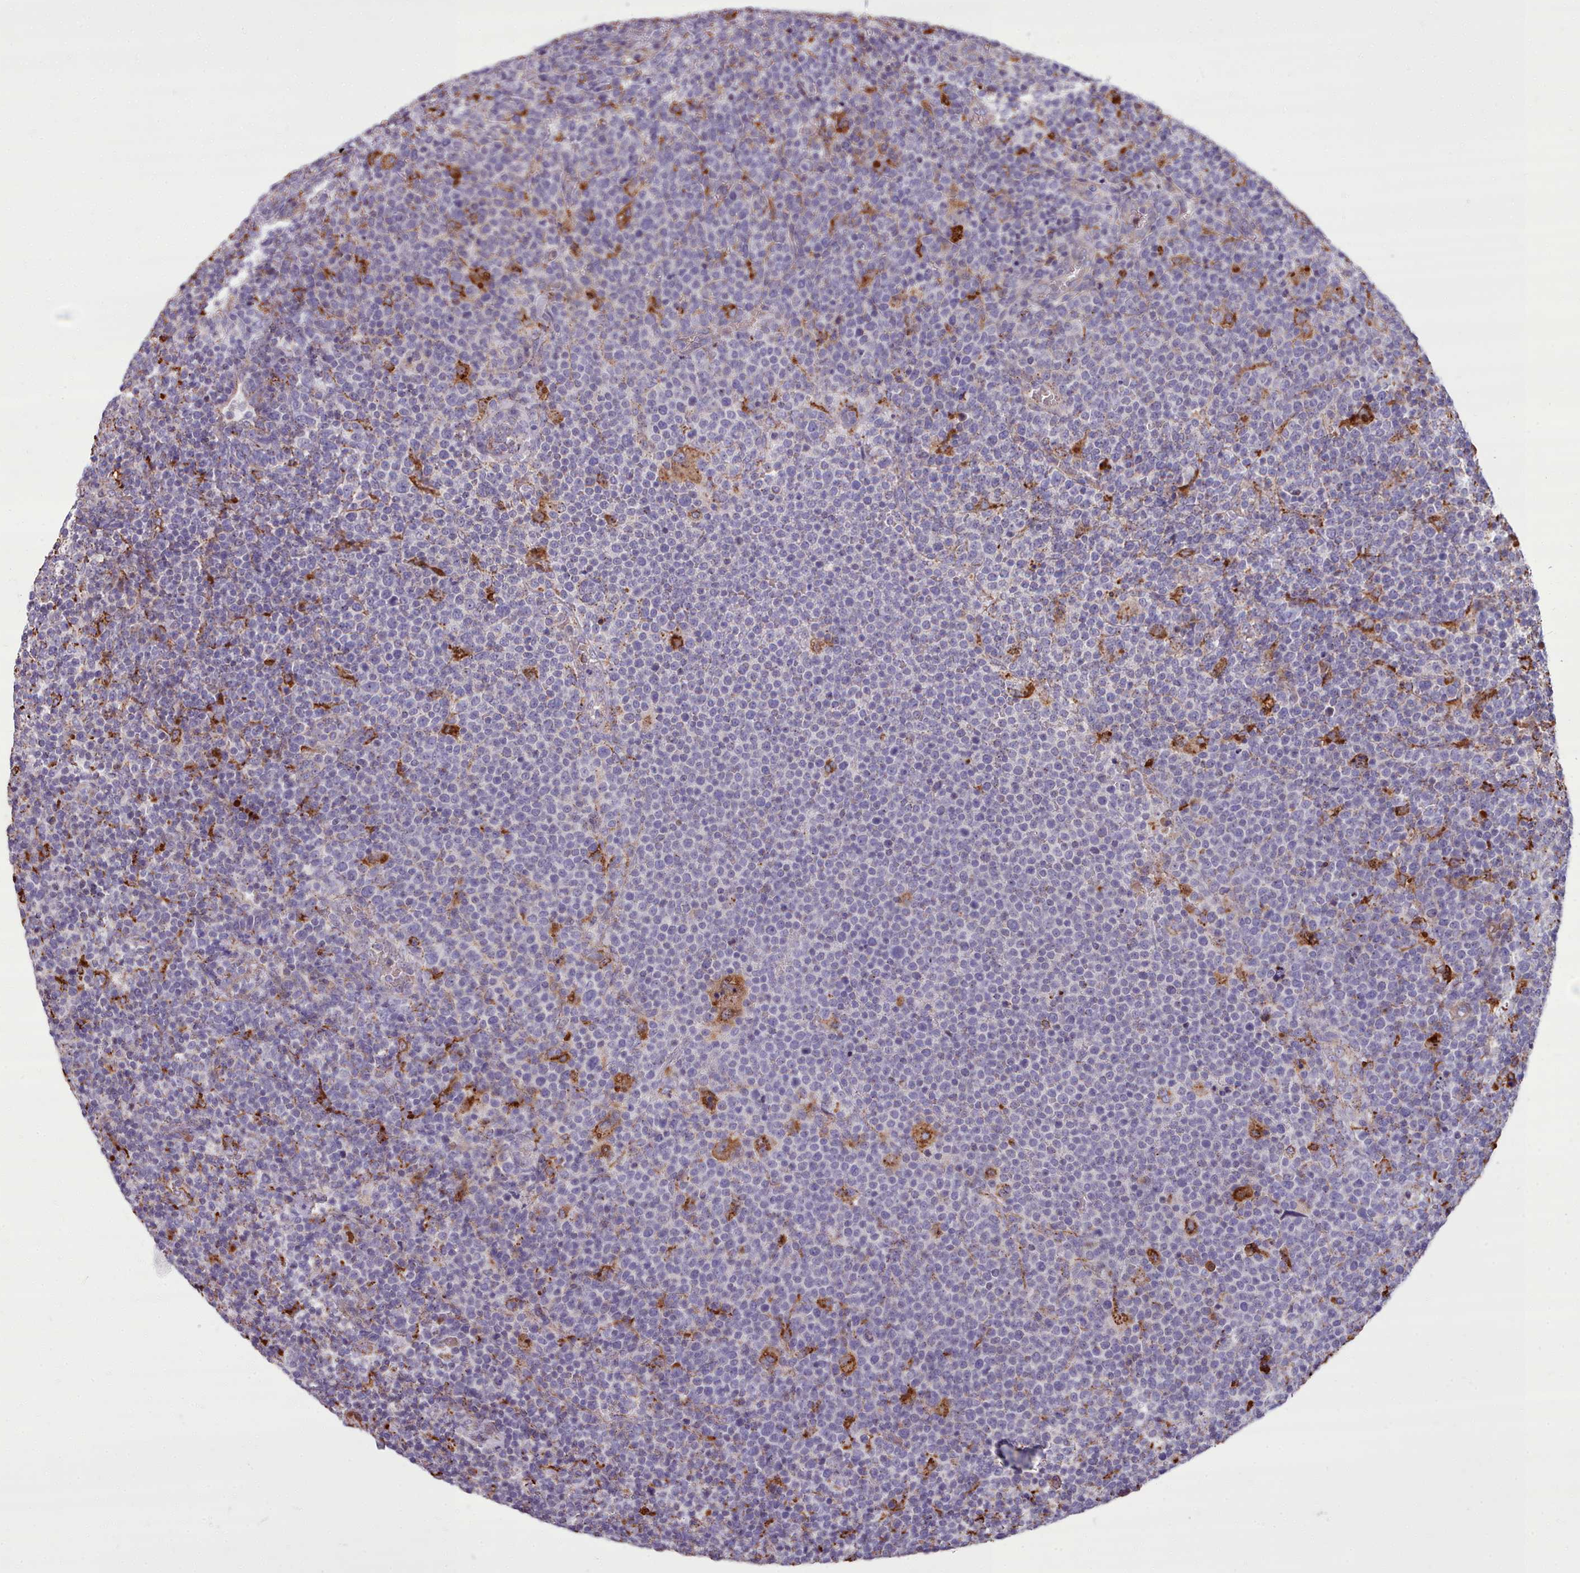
{"staining": {"intensity": "negative", "quantity": "none", "location": "none"}, "tissue": "lymphoma", "cell_type": "Tumor cells", "image_type": "cancer", "snomed": [{"axis": "morphology", "description": "Malignant lymphoma, non-Hodgkin's type, High grade"}, {"axis": "topography", "description": "Lymph node"}], "caption": "This is an IHC photomicrograph of human high-grade malignant lymphoma, non-Hodgkin's type. There is no staining in tumor cells.", "gene": "PACSIN3", "patient": {"sex": "male", "age": 61}}